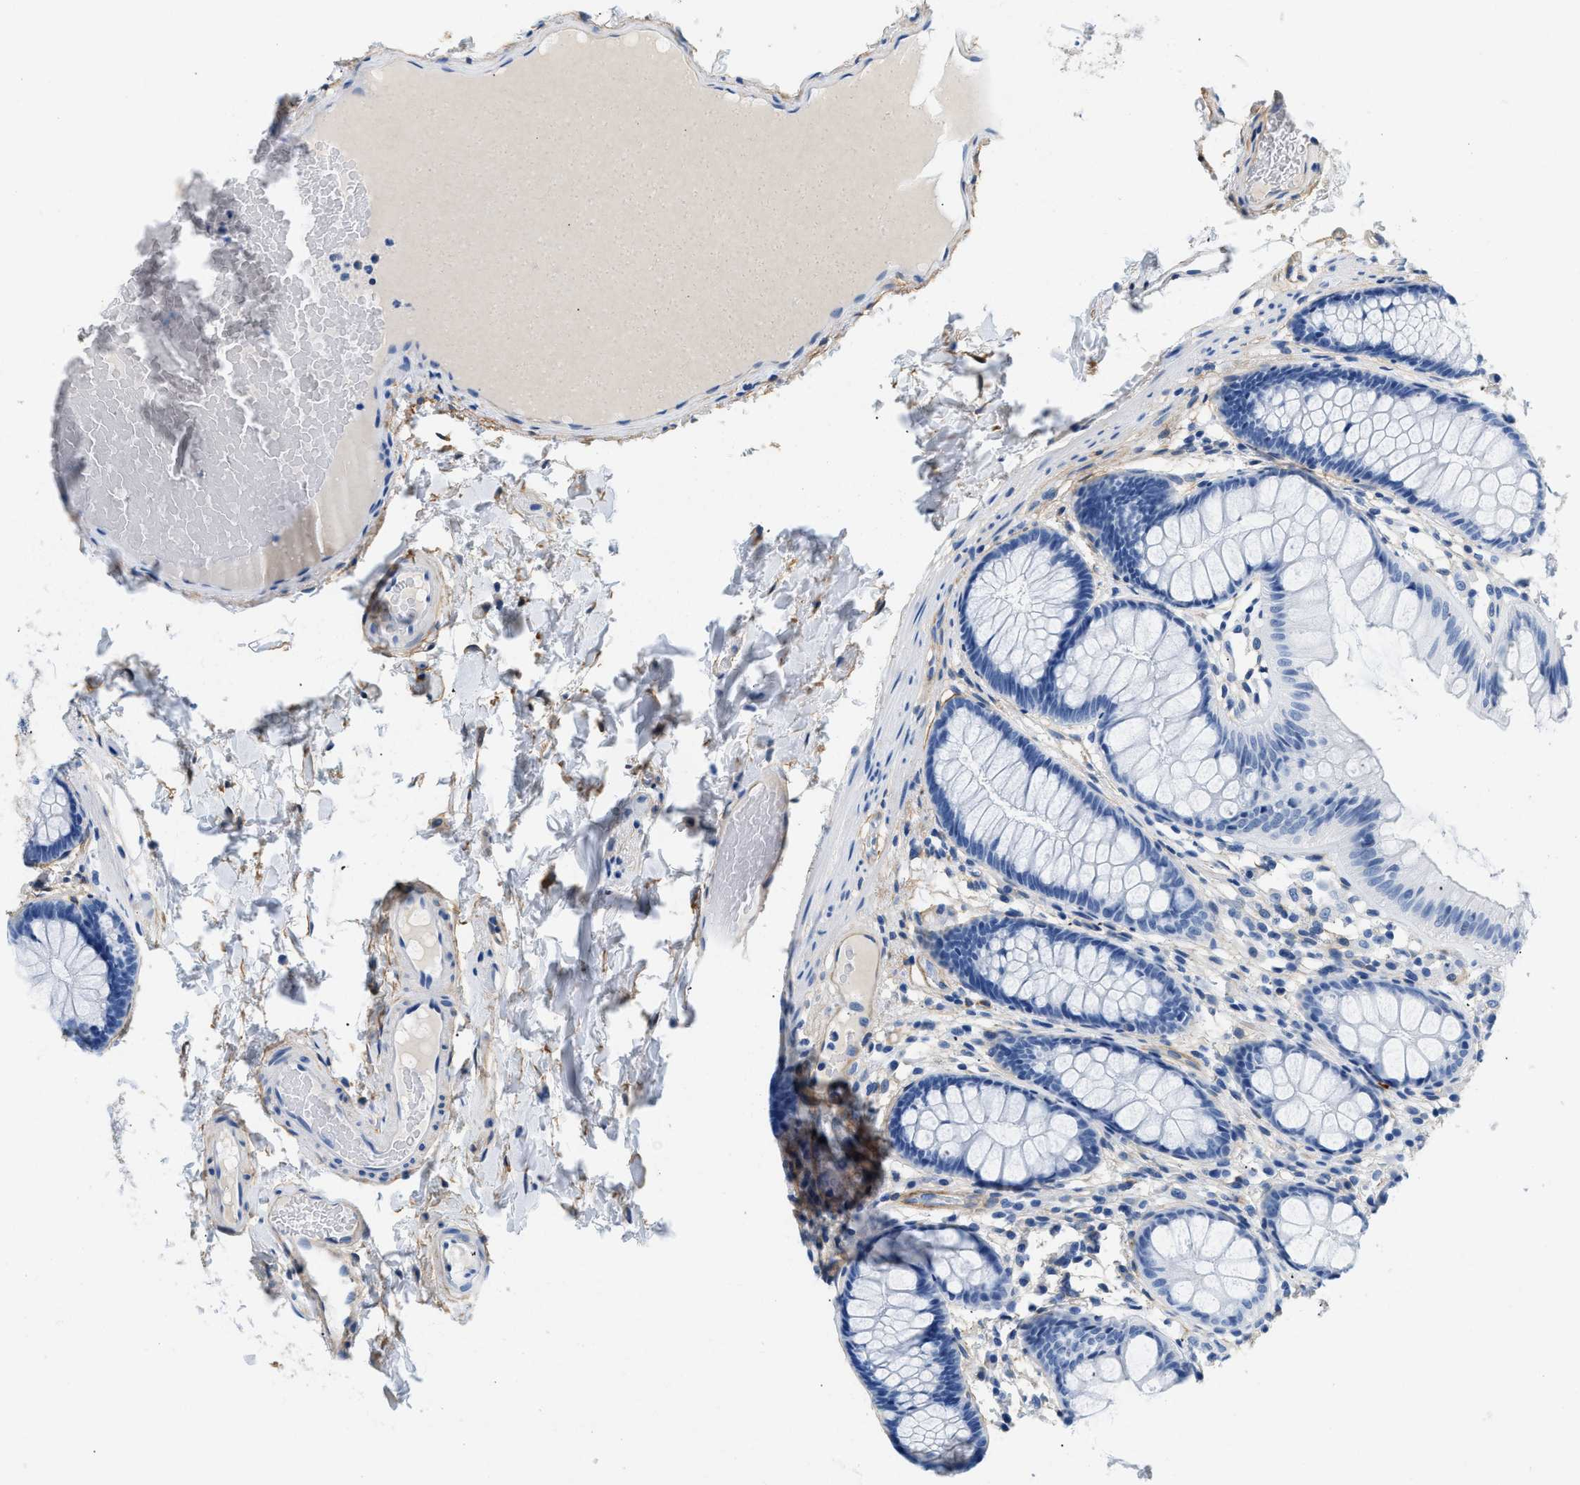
{"staining": {"intensity": "negative", "quantity": "none", "location": "none"}, "tissue": "colon", "cell_type": "Endothelial cells", "image_type": "normal", "snomed": [{"axis": "morphology", "description": "Normal tissue, NOS"}, {"axis": "topography", "description": "Colon"}], "caption": "Immunohistochemistry (IHC) histopathology image of benign colon stained for a protein (brown), which displays no positivity in endothelial cells.", "gene": "PDGFRB", "patient": {"sex": "female", "age": 56}}